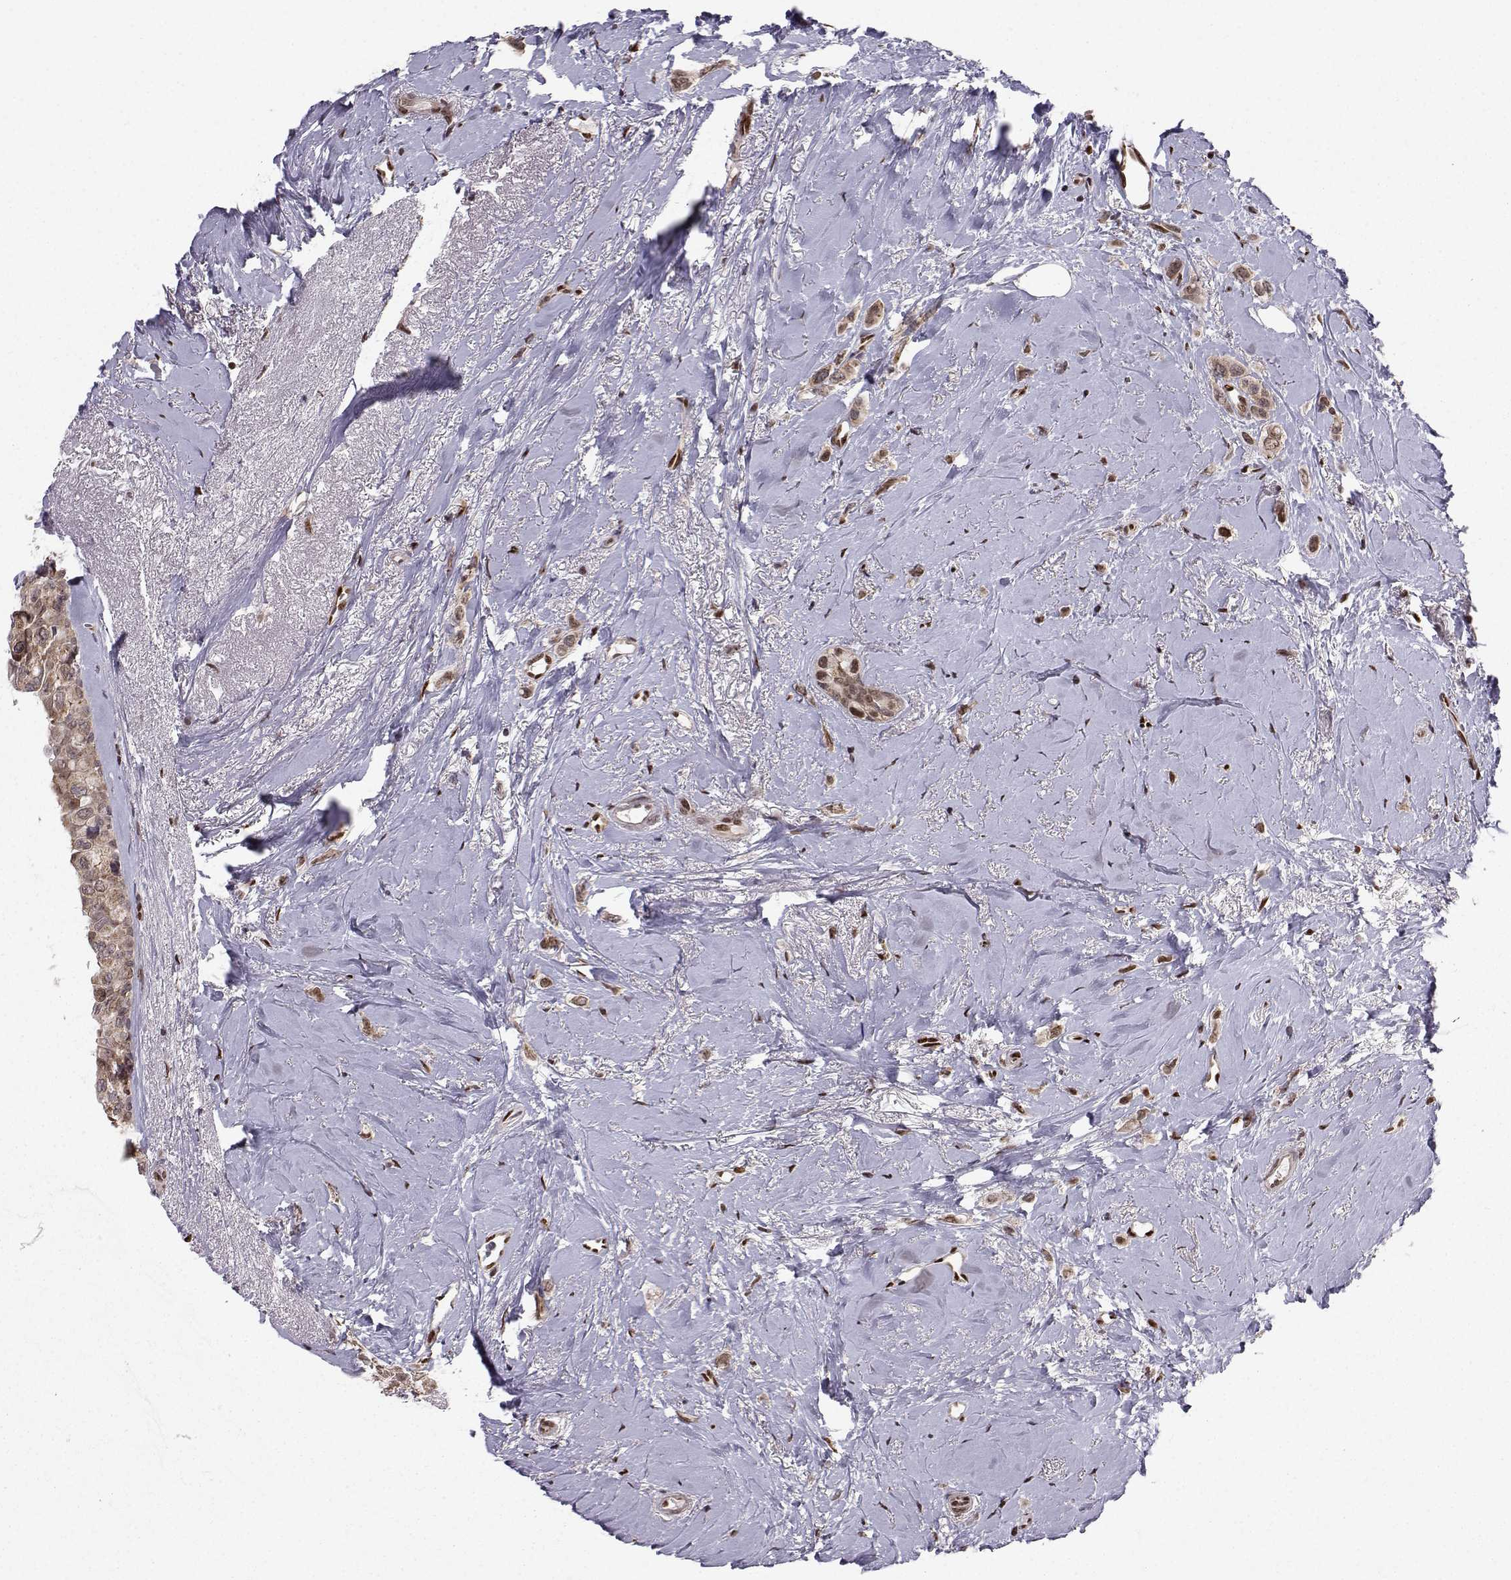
{"staining": {"intensity": "moderate", "quantity": ">75%", "location": "cytoplasmic/membranous"}, "tissue": "breast cancer", "cell_type": "Tumor cells", "image_type": "cancer", "snomed": [{"axis": "morphology", "description": "Lobular carcinoma"}, {"axis": "topography", "description": "Breast"}], "caption": "IHC (DAB) staining of human breast lobular carcinoma shows moderate cytoplasmic/membranous protein expression in about >75% of tumor cells. The staining is performed using DAB brown chromogen to label protein expression. The nuclei are counter-stained blue using hematoxylin.", "gene": "PKN2", "patient": {"sex": "female", "age": 66}}